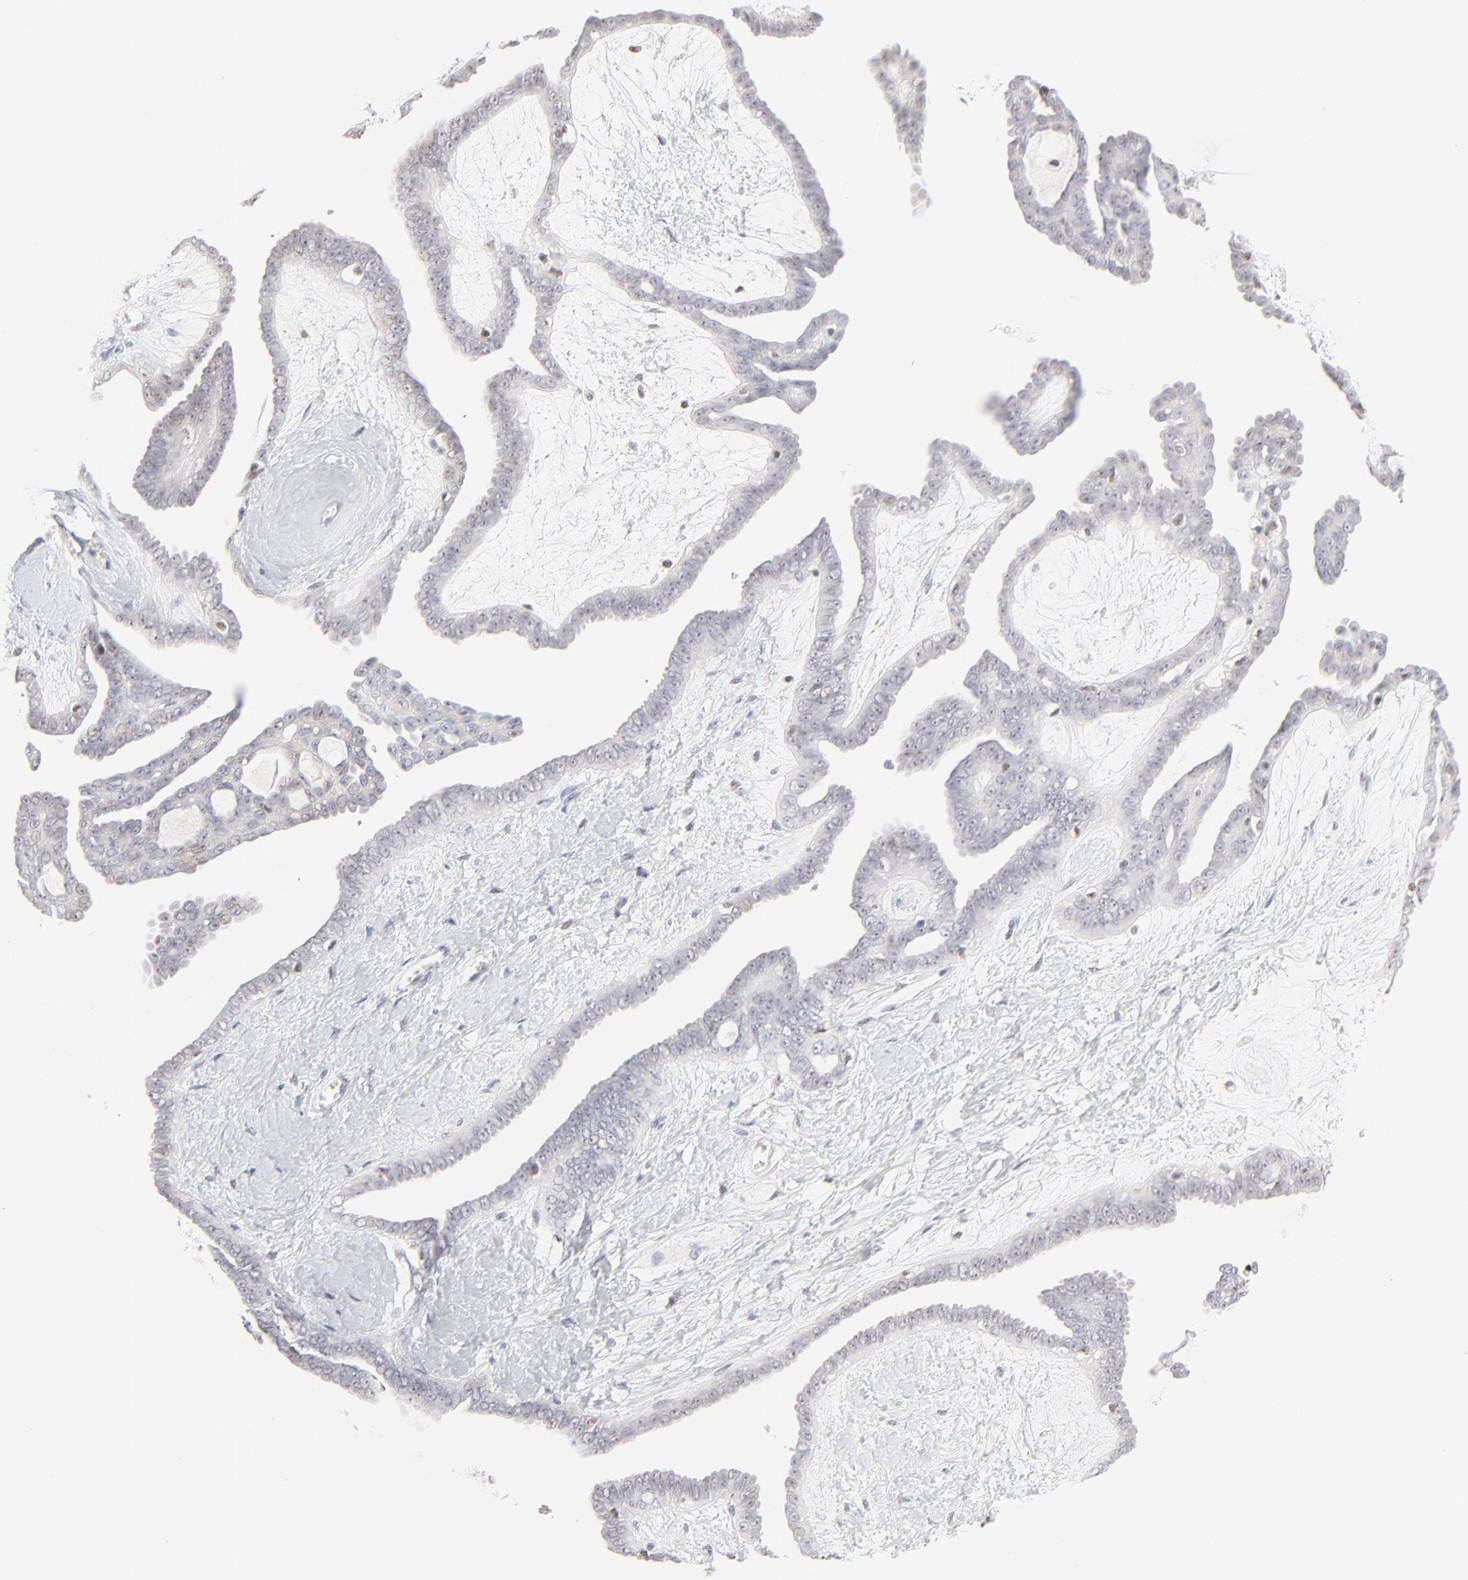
{"staining": {"intensity": "negative", "quantity": "none", "location": "none"}, "tissue": "ovarian cancer", "cell_type": "Tumor cells", "image_type": "cancer", "snomed": [{"axis": "morphology", "description": "Cystadenocarcinoma, serous, NOS"}, {"axis": "topography", "description": "Ovary"}], "caption": "Immunohistochemistry of human ovarian cancer reveals no staining in tumor cells.", "gene": "NFIL3", "patient": {"sex": "female", "age": 71}}